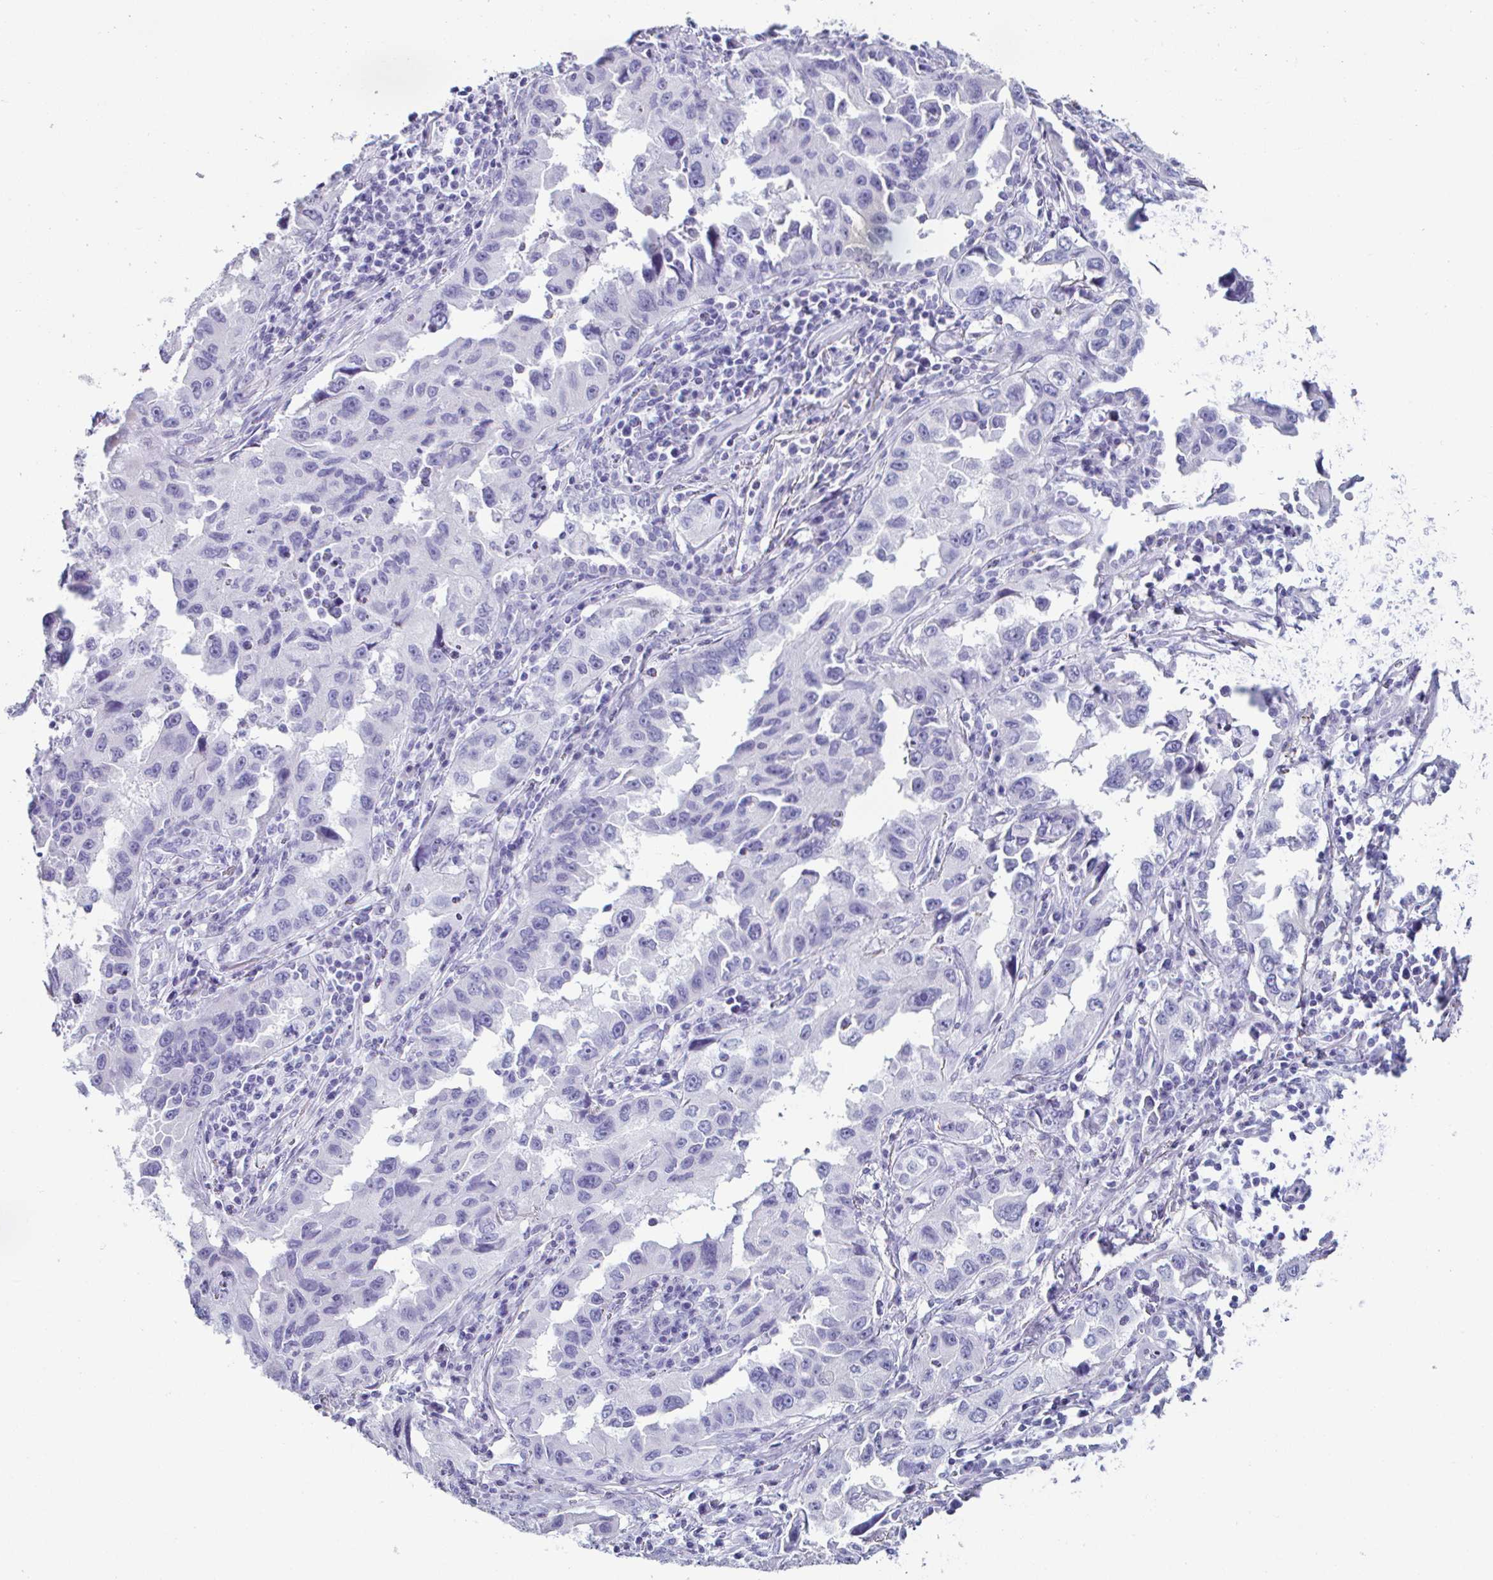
{"staining": {"intensity": "negative", "quantity": "none", "location": "none"}, "tissue": "lung cancer", "cell_type": "Tumor cells", "image_type": "cancer", "snomed": [{"axis": "morphology", "description": "Adenocarcinoma, NOS"}, {"axis": "topography", "description": "Lung"}], "caption": "Protein analysis of lung adenocarcinoma demonstrates no significant expression in tumor cells.", "gene": "CREG2", "patient": {"sex": "female", "age": 73}}